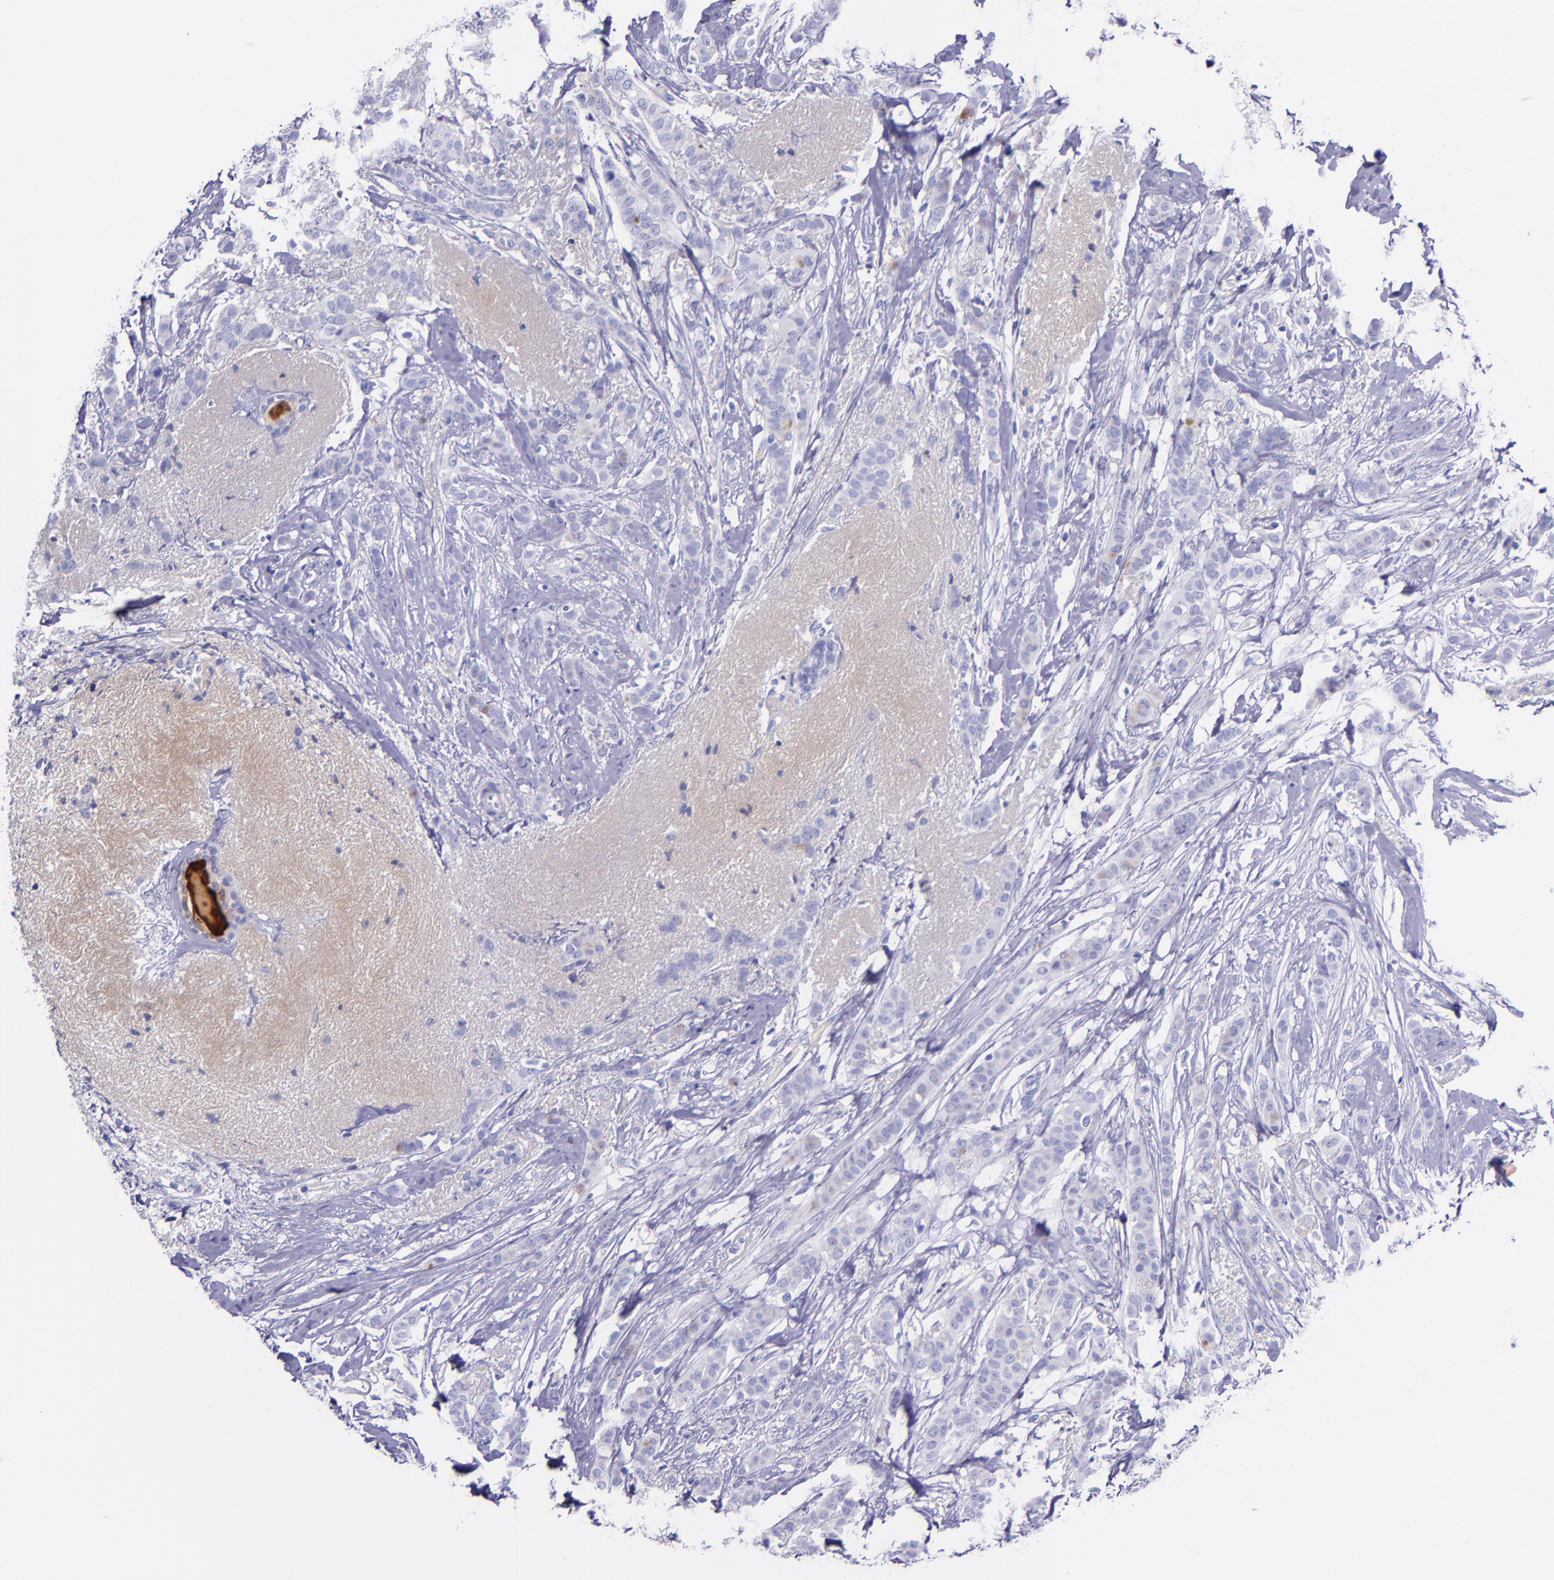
{"staining": {"intensity": "negative", "quantity": "none", "location": "none"}, "tissue": "breast cancer", "cell_type": "Tumor cells", "image_type": "cancer", "snomed": [{"axis": "morphology", "description": "Lobular carcinoma"}, {"axis": "topography", "description": "Breast"}], "caption": "Immunohistochemical staining of breast cancer displays no significant expression in tumor cells.", "gene": "SLPI", "patient": {"sex": "female", "age": 55}}